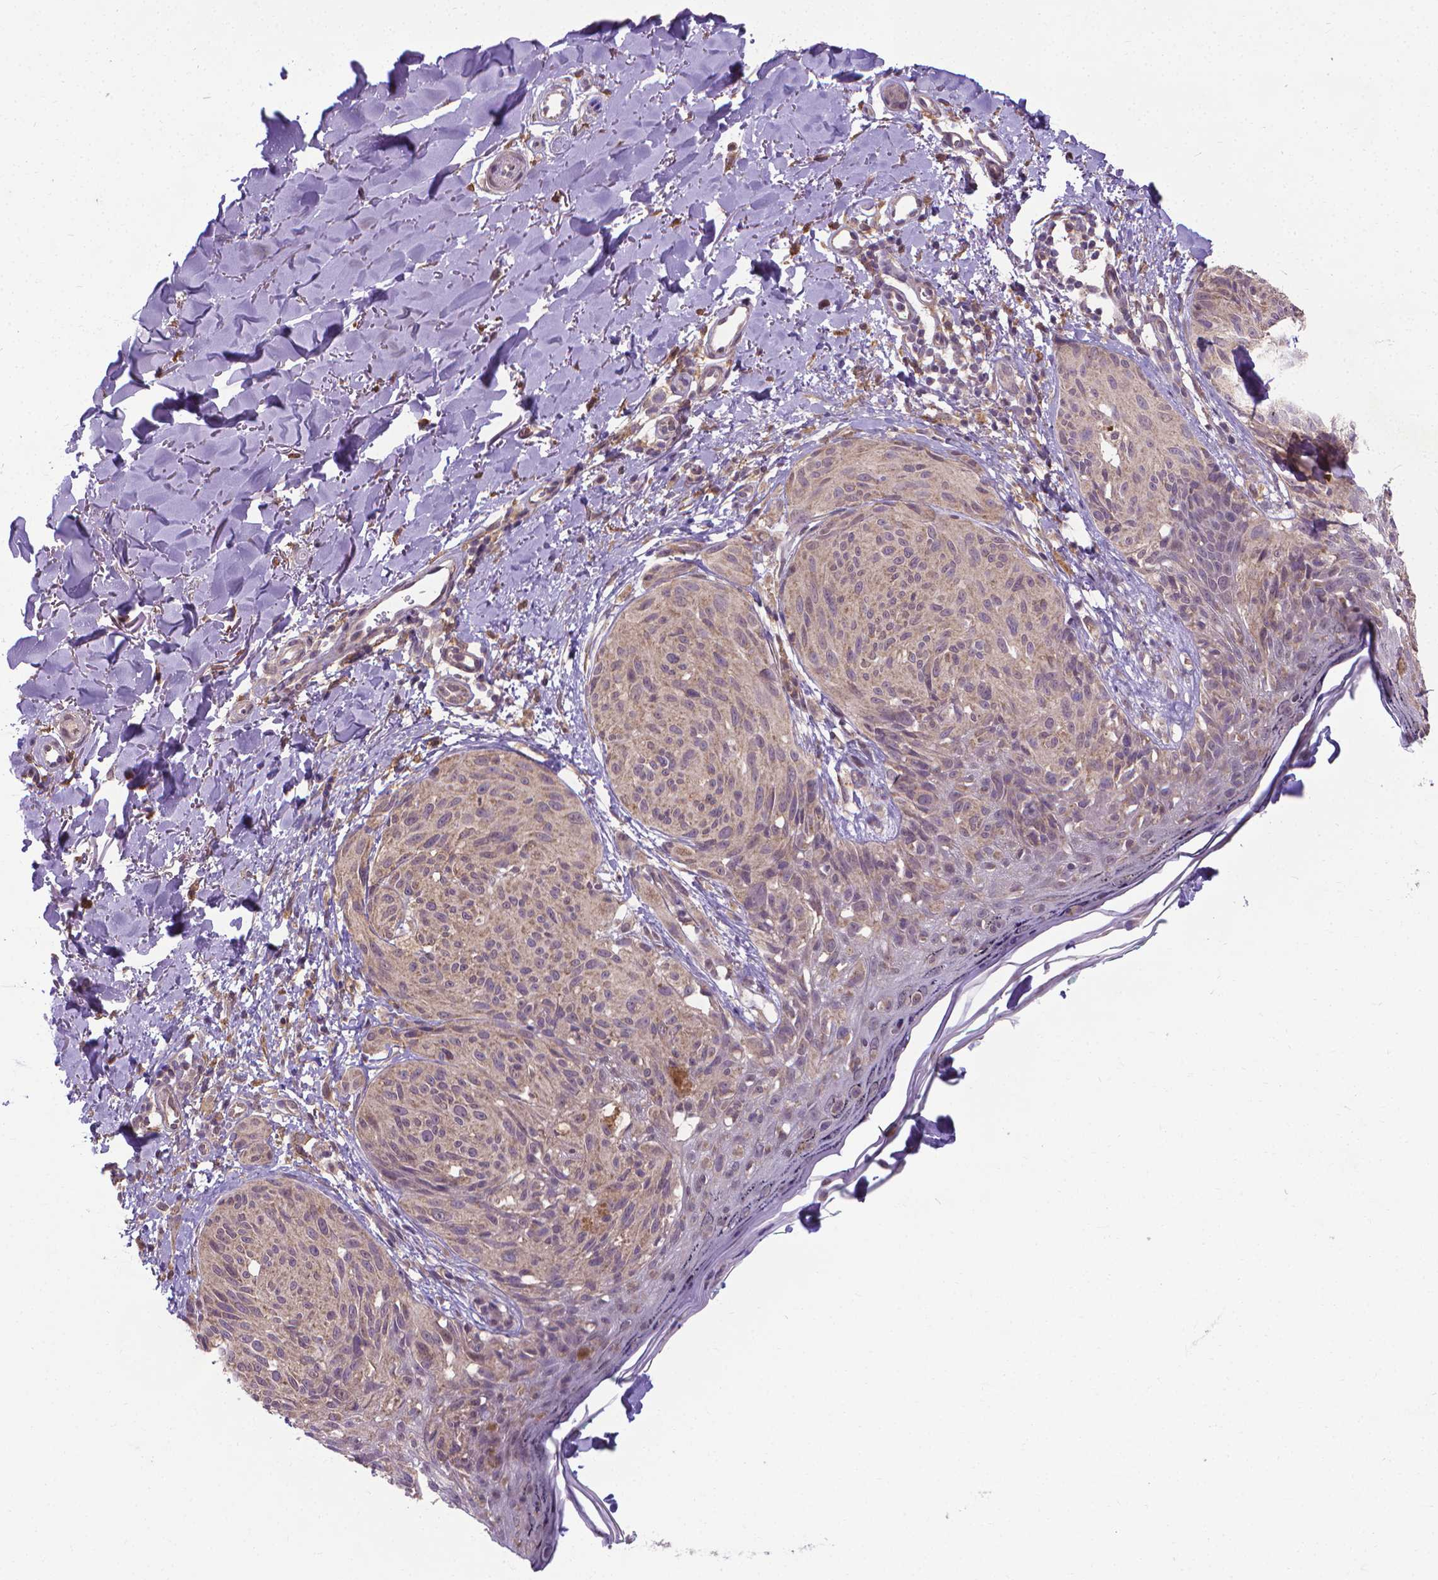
{"staining": {"intensity": "weak", "quantity": "25%-75%", "location": "cytoplasmic/membranous"}, "tissue": "melanoma", "cell_type": "Tumor cells", "image_type": "cancer", "snomed": [{"axis": "morphology", "description": "Malignant melanoma, NOS"}, {"axis": "topography", "description": "Skin"}], "caption": "Malignant melanoma stained for a protein (brown) displays weak cytoplasmic/membranous positive staining in about 25%-75% of tumor cells.", "gene": "GPR63", "patient": {"sex": "female", "age": 87}}